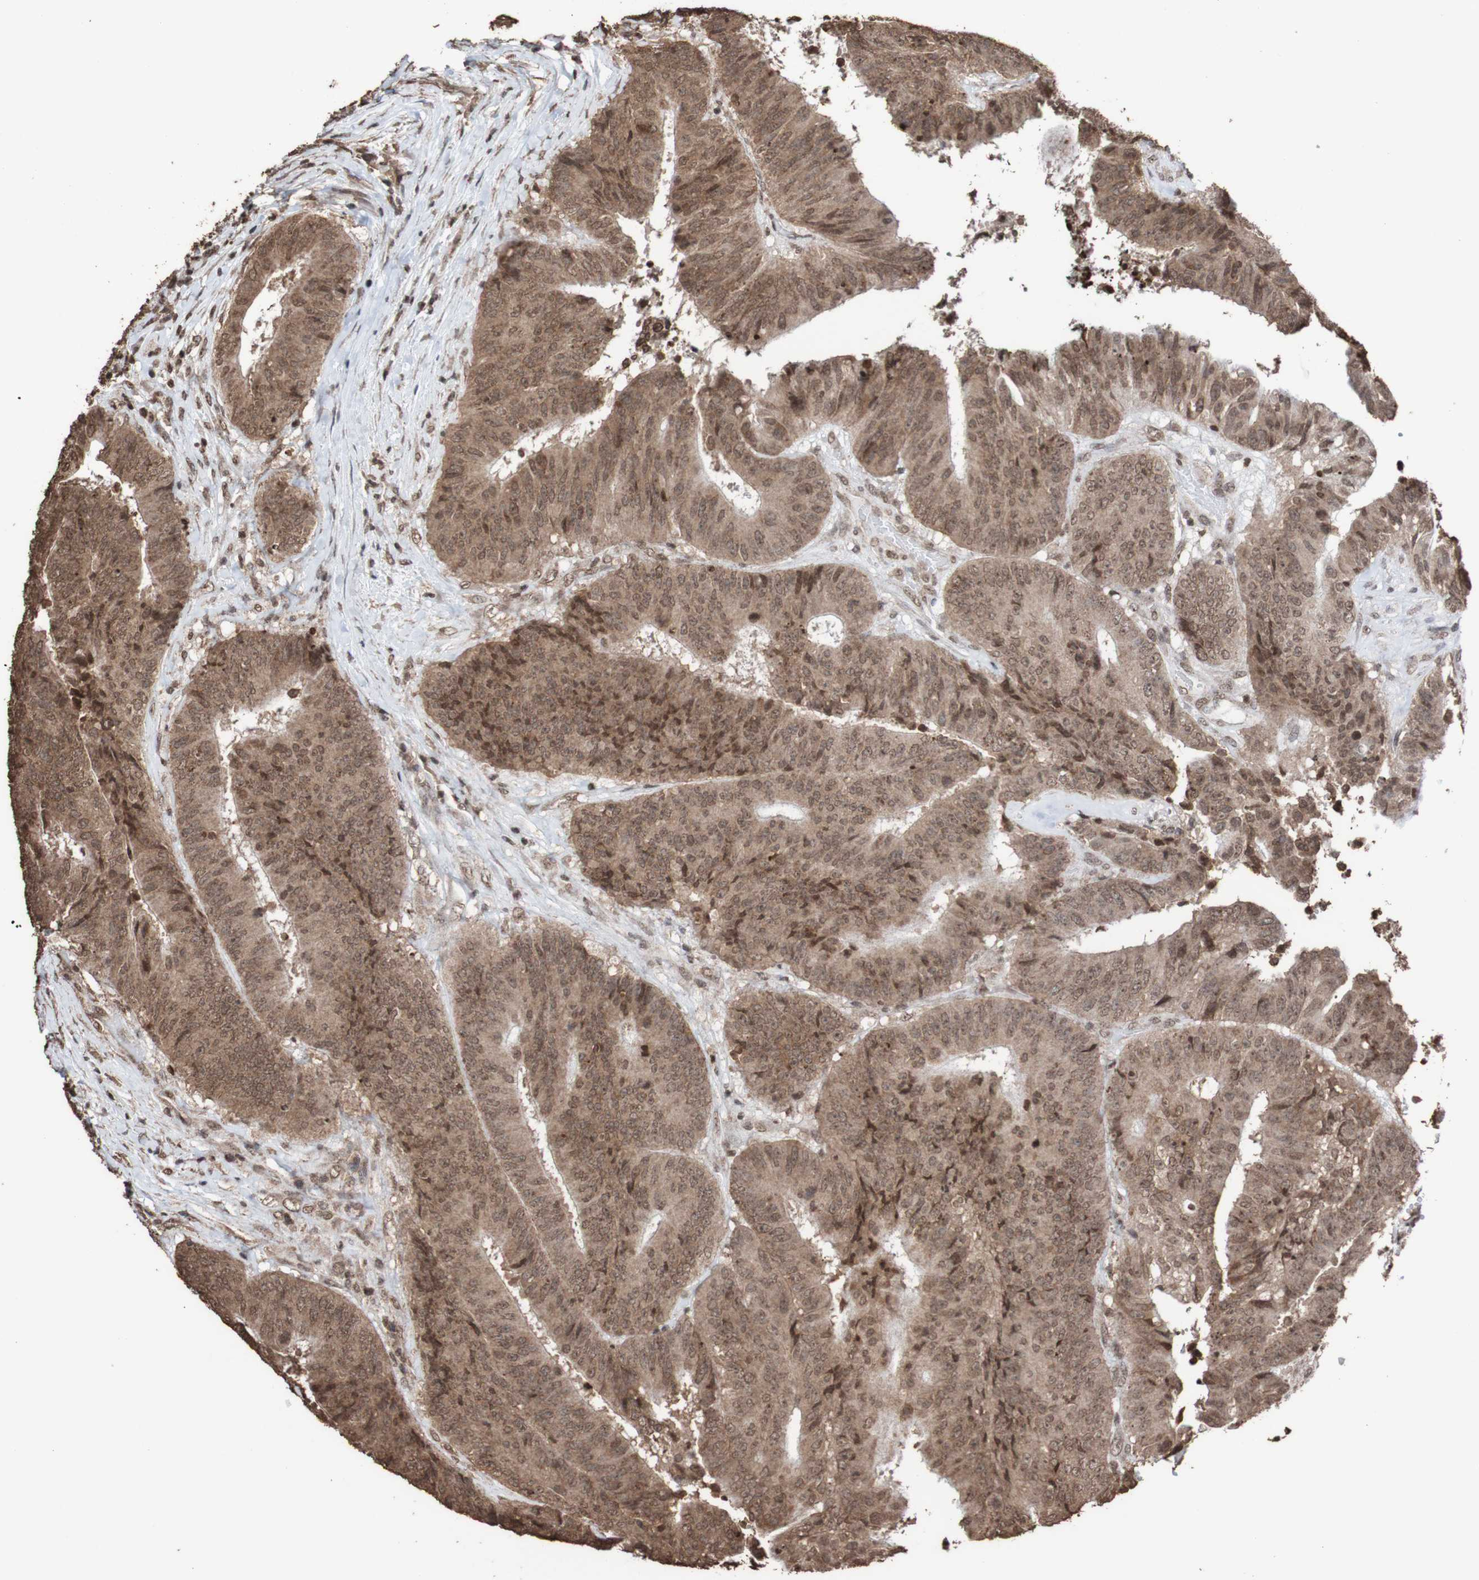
{"staining": {"intensity": "moderate", "quantity": ">75%", "location": "cytoplasmic/membranous,nuclear"}, "tissue": "colorectal cancer", "cell_type": "Tumor cells", "image_type": "cancer", "snomed": [{"axis": "morphology", "description": "Adenocarcinoma, NOS"}, {"axis": "topography", "description": "Rectum"}], "caption": "Colorectal cancer stained with immunohistochemistry reveals moderate cytoplasmic/membranous and nuclear expression in about >75% of tumor cells.", "gene": "GFI1", "patient": {"sex": "male", "age": 72}}